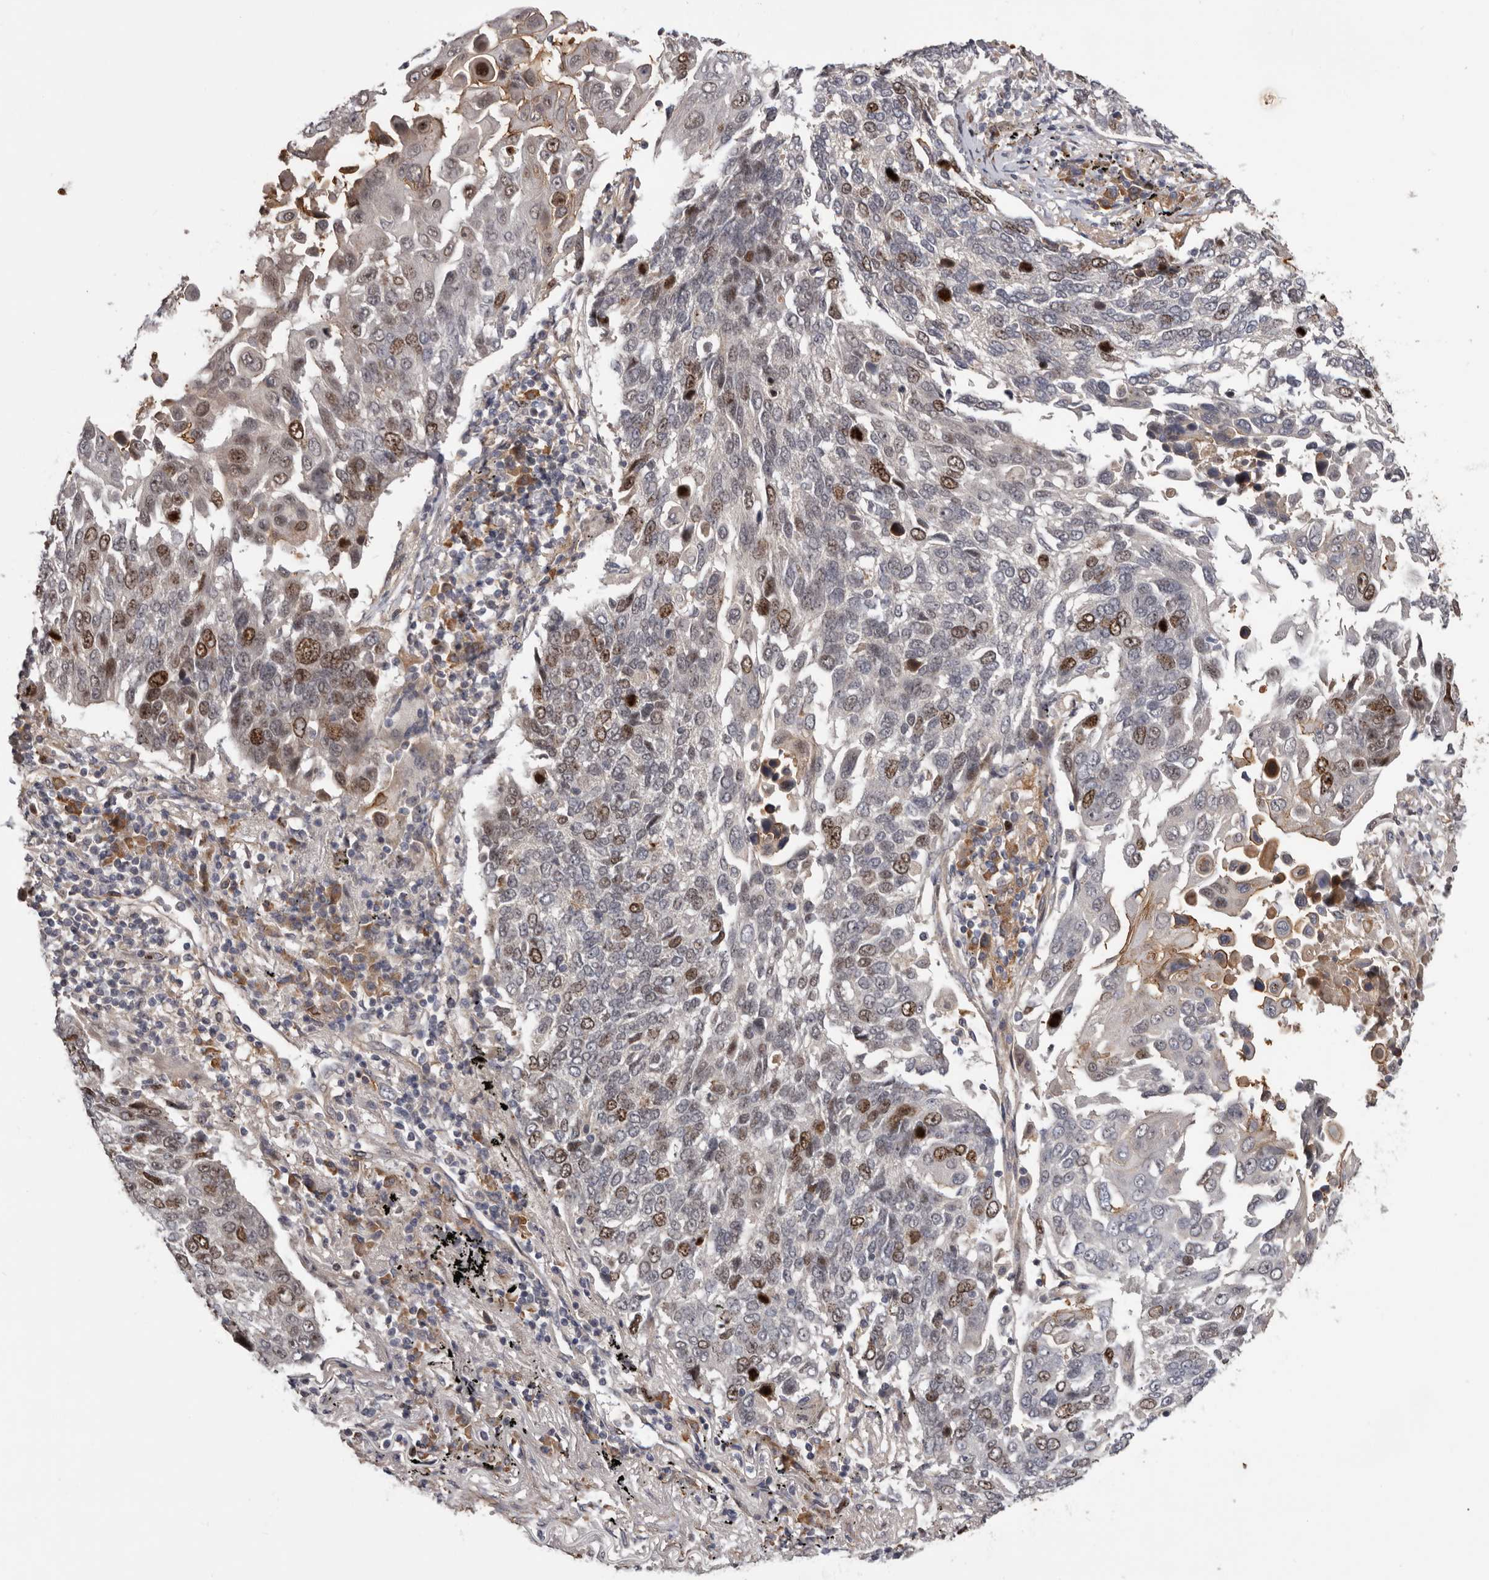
{"staining": {"intensity": "moderate", "quantity": "25%-75%", "location": "nuclear"}, "tissue": "lung cancer", "cell_type": "Tumor cells", "image_type": "cancer", "snomed": [{"axis": "morphology", "description": "Squamous cell carcinoma, NOS"}, {"axis": "topography", "description": "Lung"}], "caption": "This image exhibits lung cancer stained with immunohistochemistry (IHC) to label a protein in brown. The nuclear of tumor cells show moderate positivity for the protein. Nuclei are counter-stained blue.", "gene": "CDCA8", "patient": {"sex": "male", "age": 66}}